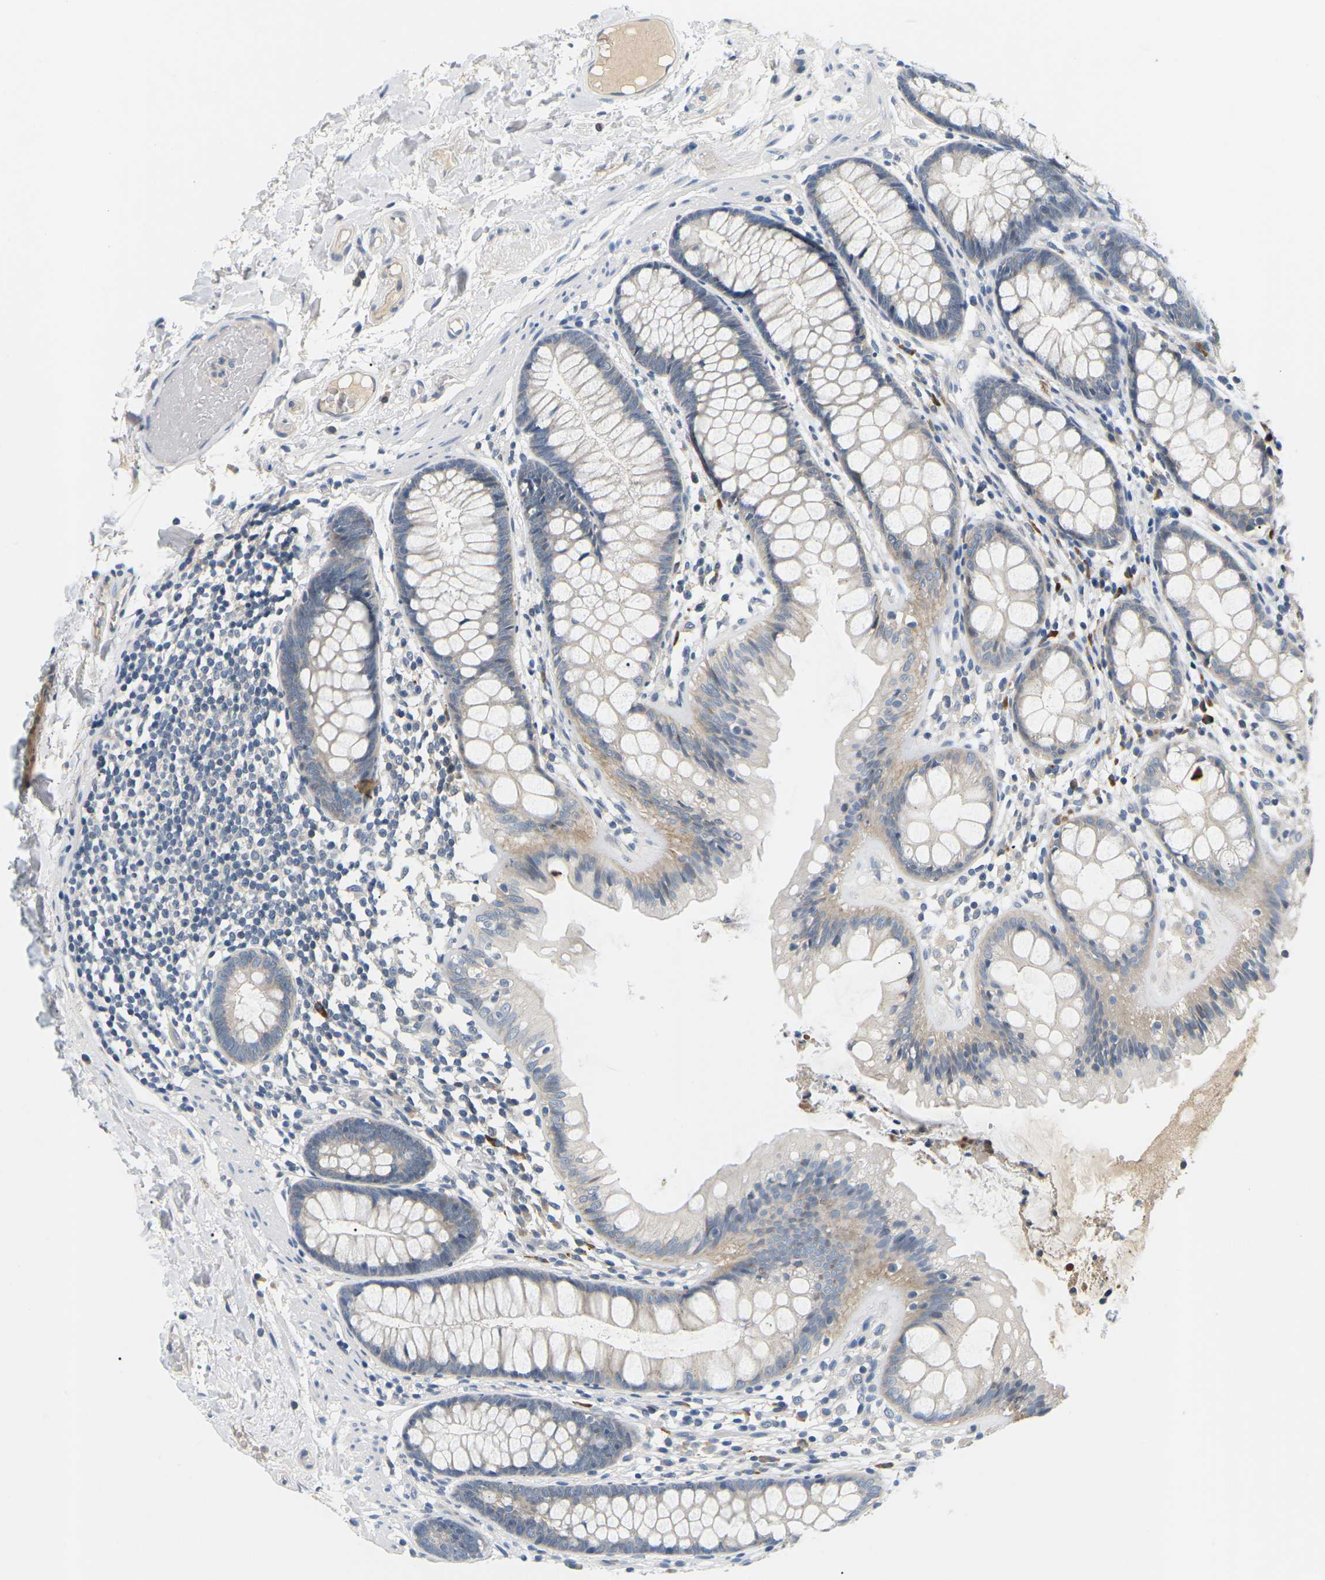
{"staining": {"intensity": "negative", "quantity": "none", "location": "none"}, "tissue": "colon", "cell_type": "Endothelial cells", "image_type": "normal", "snomed": [{"axis": "morphology", "description": "Normal tissue, NOS"}, {"axis": "topography", "description": "Colon"}], "caption": "Immunohistochemical staining of unremarkable colon demonstrates no significant positivity in endothelial cells. (DAB (3,3'-diaminobenzidine) IHC visualized using brightfield microscopy, high magnification).", "gene": "EVA1C", "patient": {"sex": "female", "age": 56}}